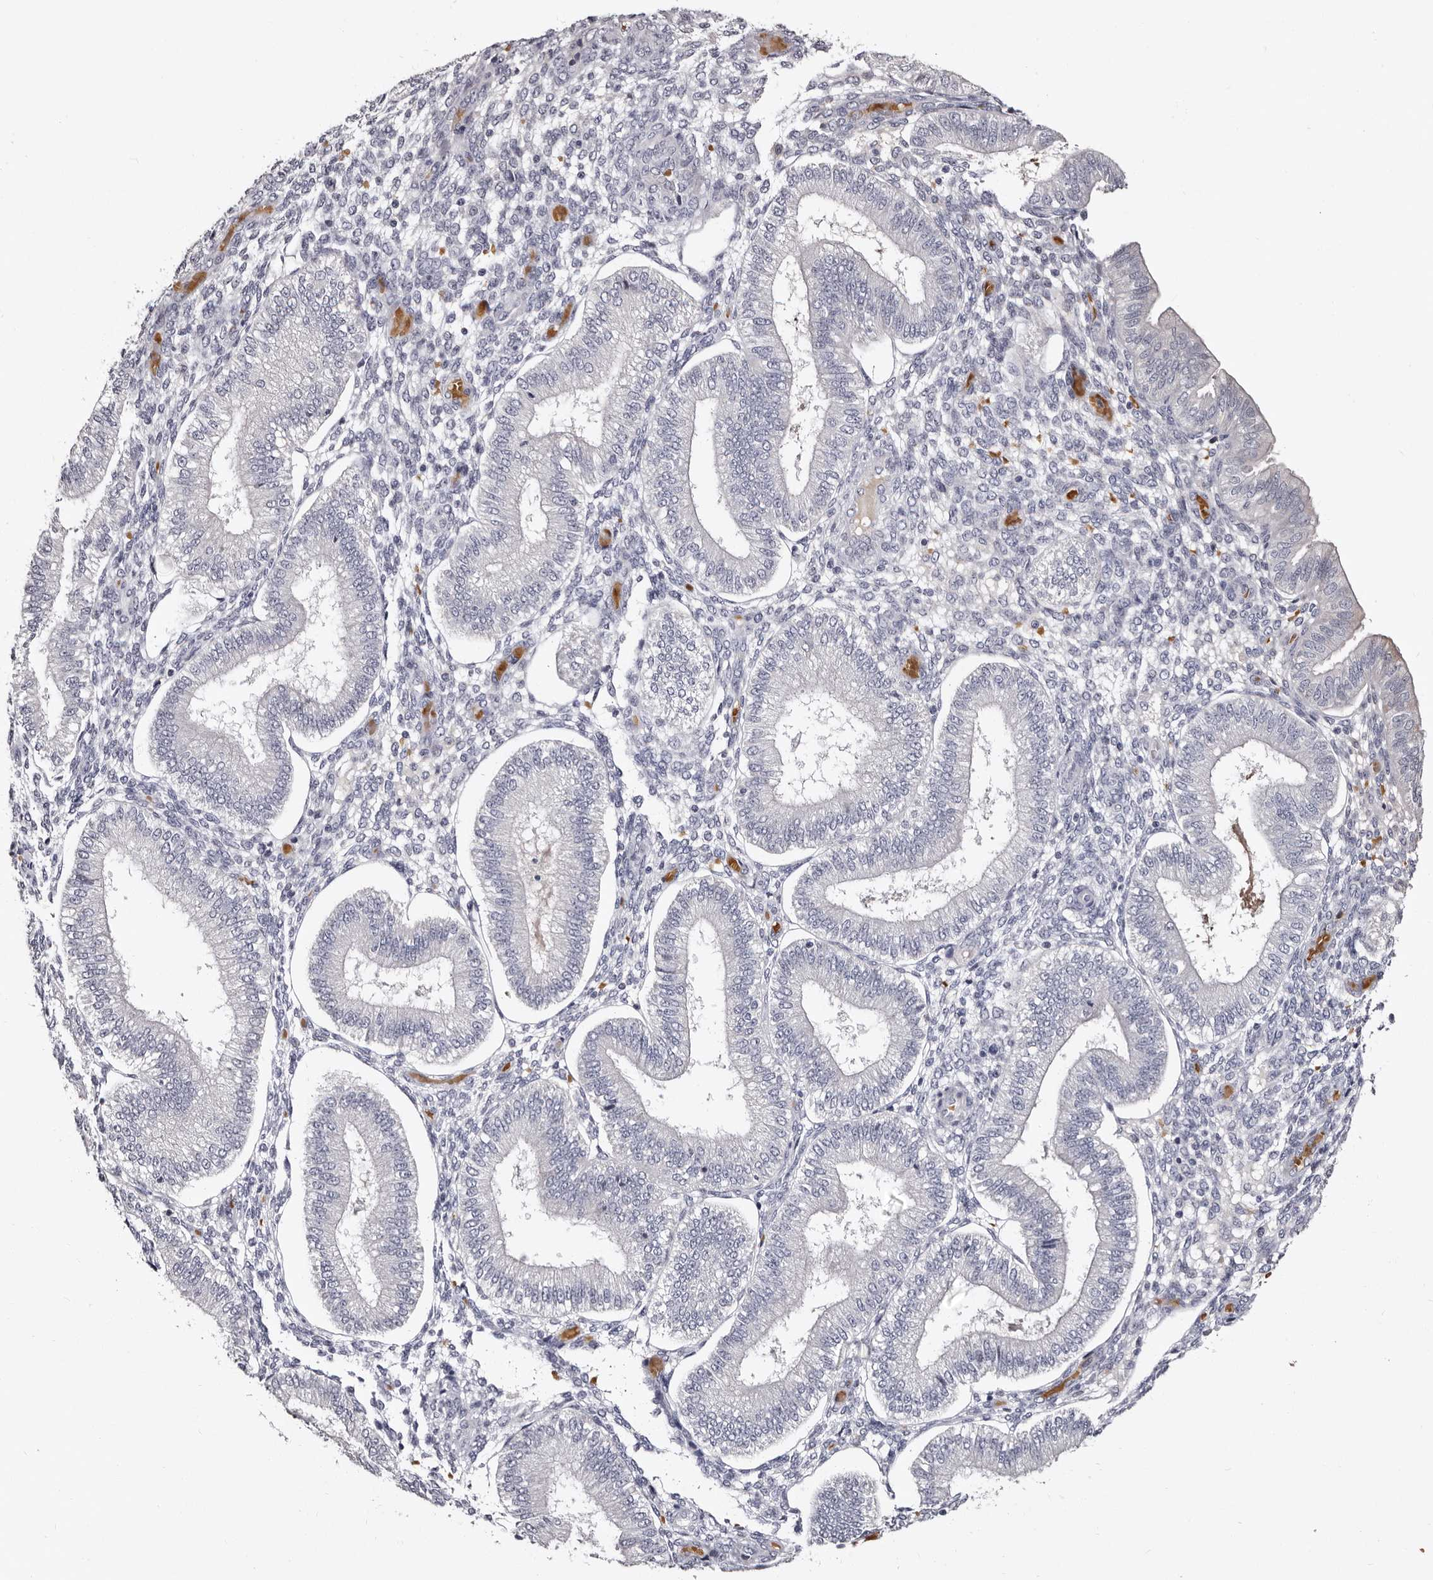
{"staining": {"intensity": "negative", "quantity": "none", "location": "none"}, "tissue": "endometrium", "cell_type": "Cells in endometrial stroma", "image_type": "normal", "snomed": [{"axis": "morphology", "description": "Normal tissue, NOS"}, {"axis": "topography", "description": "Endometrium"}], "caption": "Image shows no significant protein positivity in cells in endometrial stroma of benign endometrium.", "gene": "BPGM", "patient": {"sex": "female", "age": 39}}